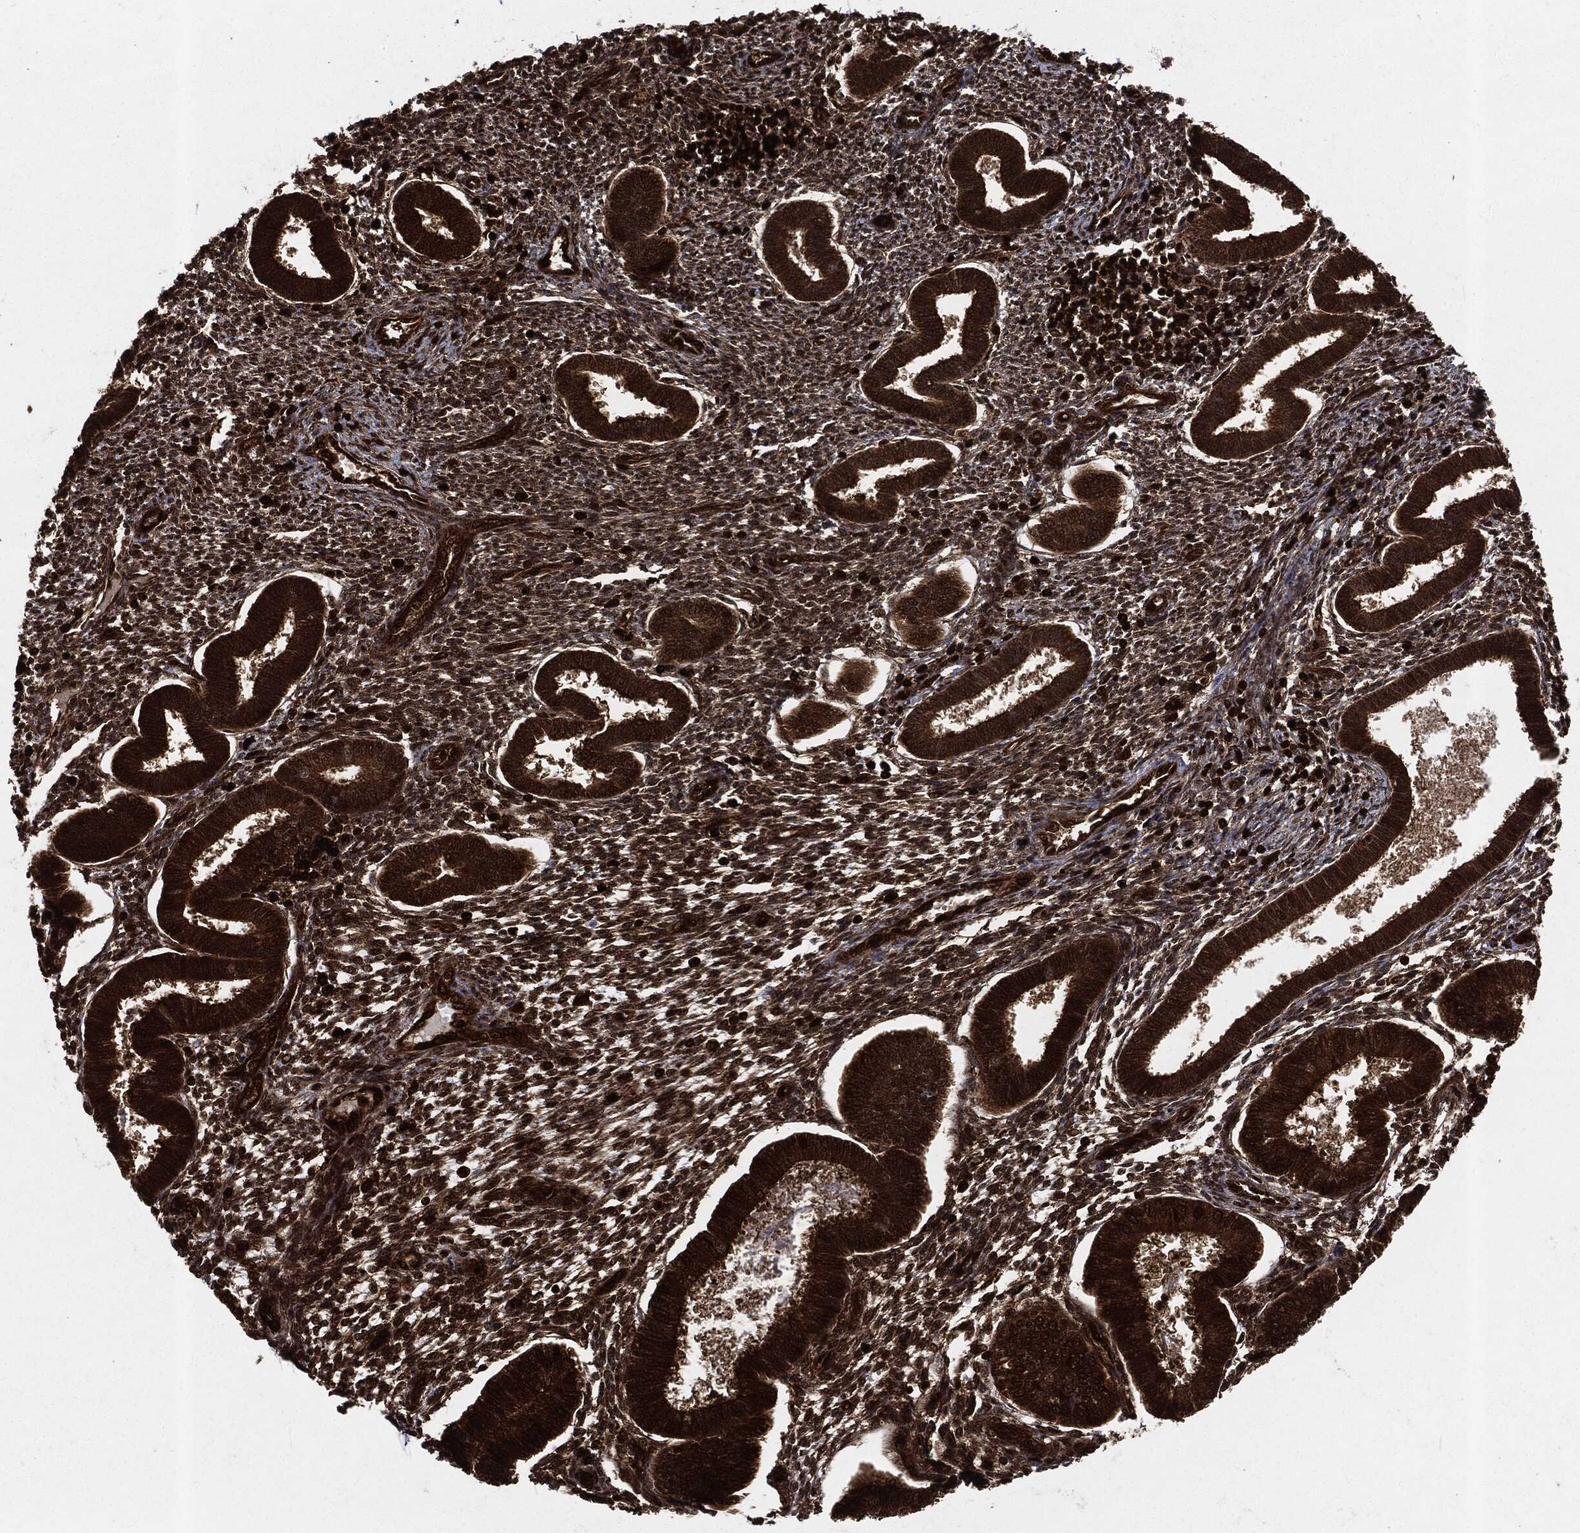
{"staining": {"intensity": "strong", "quantity": ">75%", "location": "cytoplasmic/membranous"}, "tissue": "endometrium", "cell_type": "Cells in endometrial stroma", "image_type": "normal", "snomed": [{"axis": "morphology", "description": "Normal tissue, NOS"}, {"axis": "topography", "description": "Endometrium"}], "caption": "Protein staining by immunohistochemistry (IHC) shows strong cytoplasmic/membranous positivity in about >75% of cells in endometrial stroma in benign endometrium.", "gene": "YWHAB", "patient": {"sex": "female", "age": 43}}